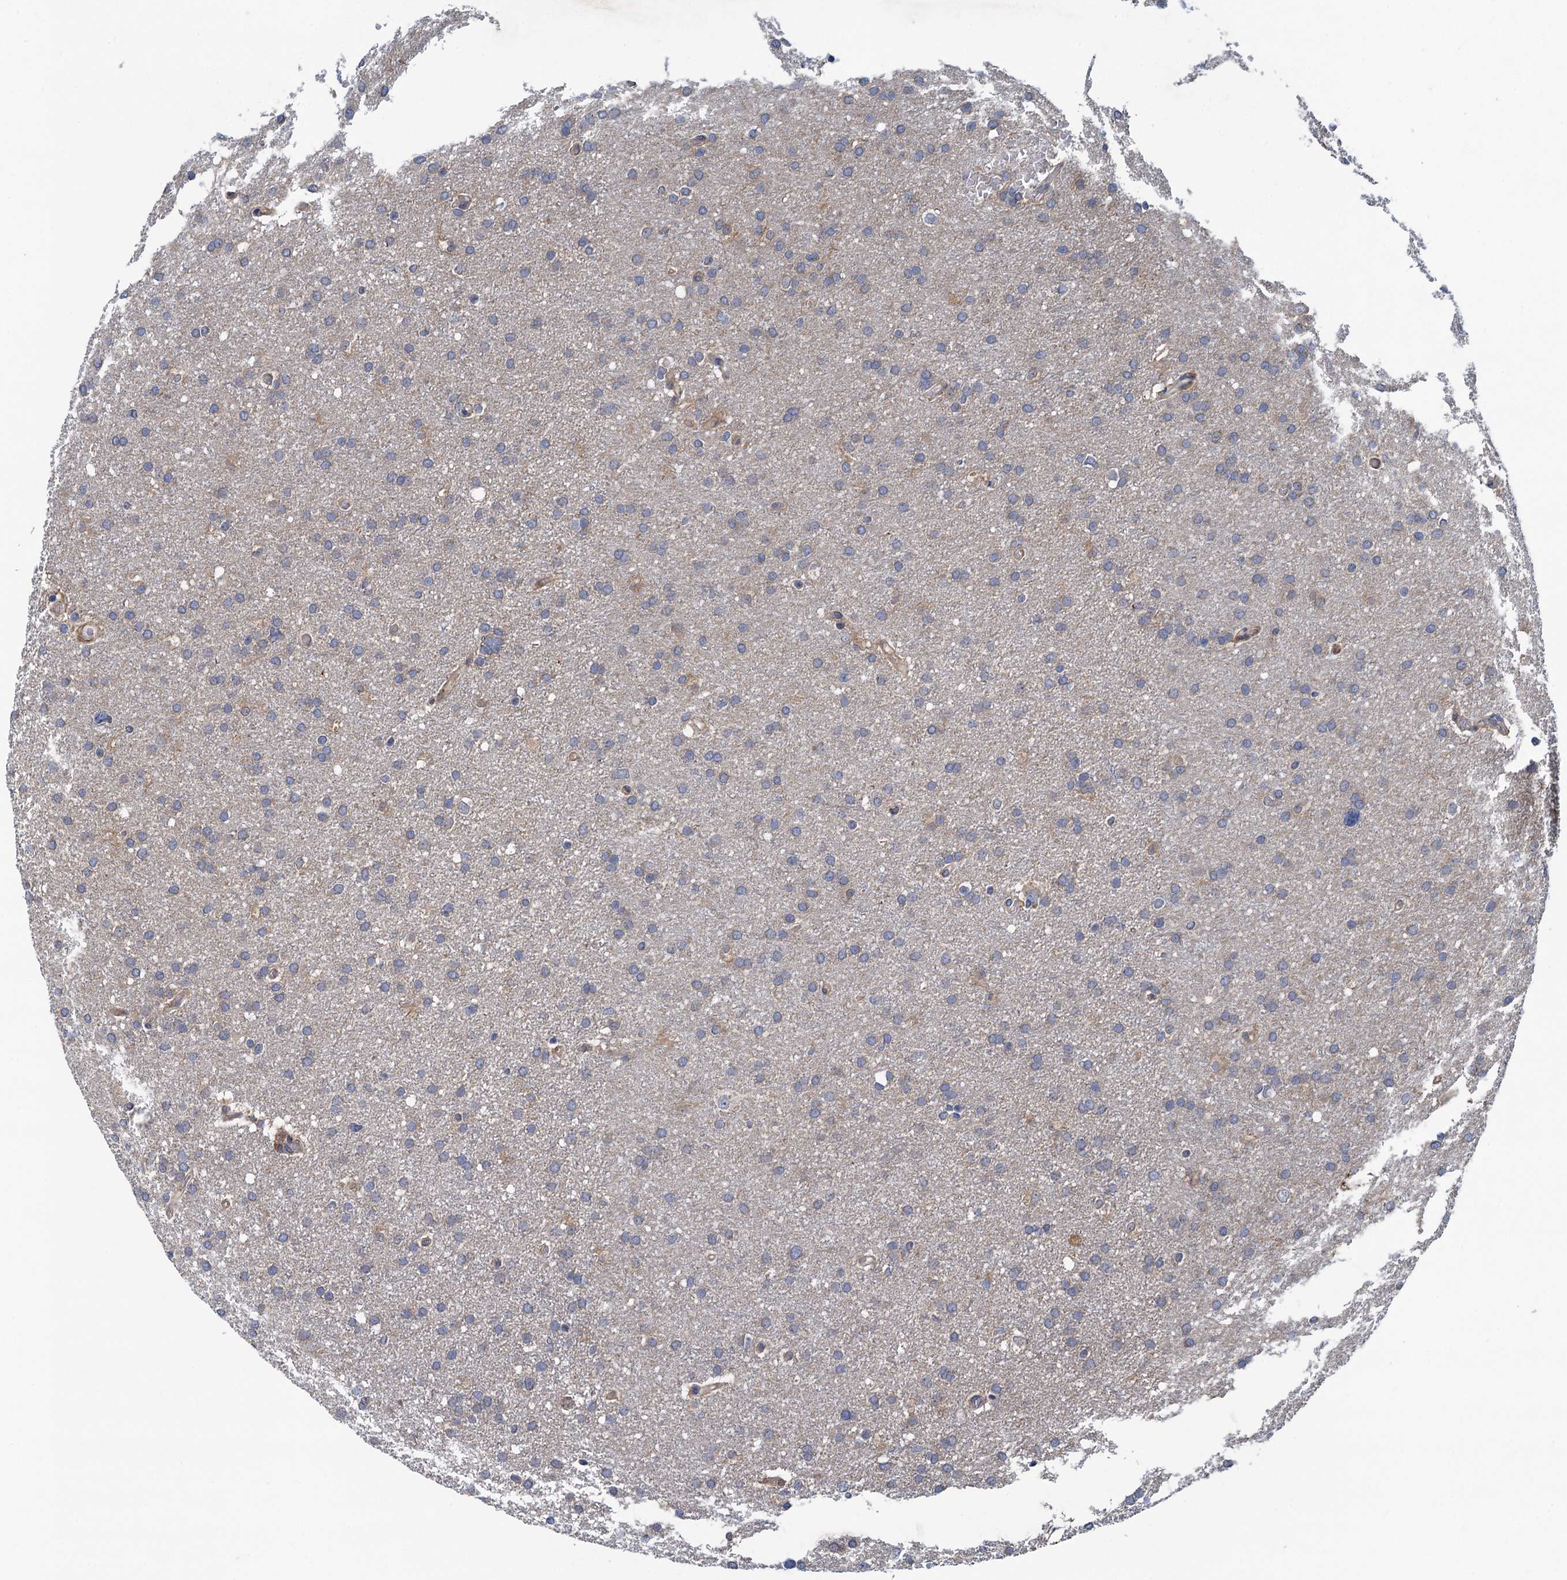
{"staining": {"intensity": "negative", "quantity": "none", "location": "none"}, "tissue": "glioma", "cell_type": "Tumor cells", "image_type": "cancer", "snomed": [{"axis": "morphology", "description": "Glioma, malignant, High grade"}, {"axis": "topography", "description": "Cerebral cortex"}], "caption": "This is an immunohistochemistry micrograph of high-grade glioma (malignant). There is no expression in tumor cells.", "gene": "CNTN5", "patient": {"sex": "female", "age": 36}}